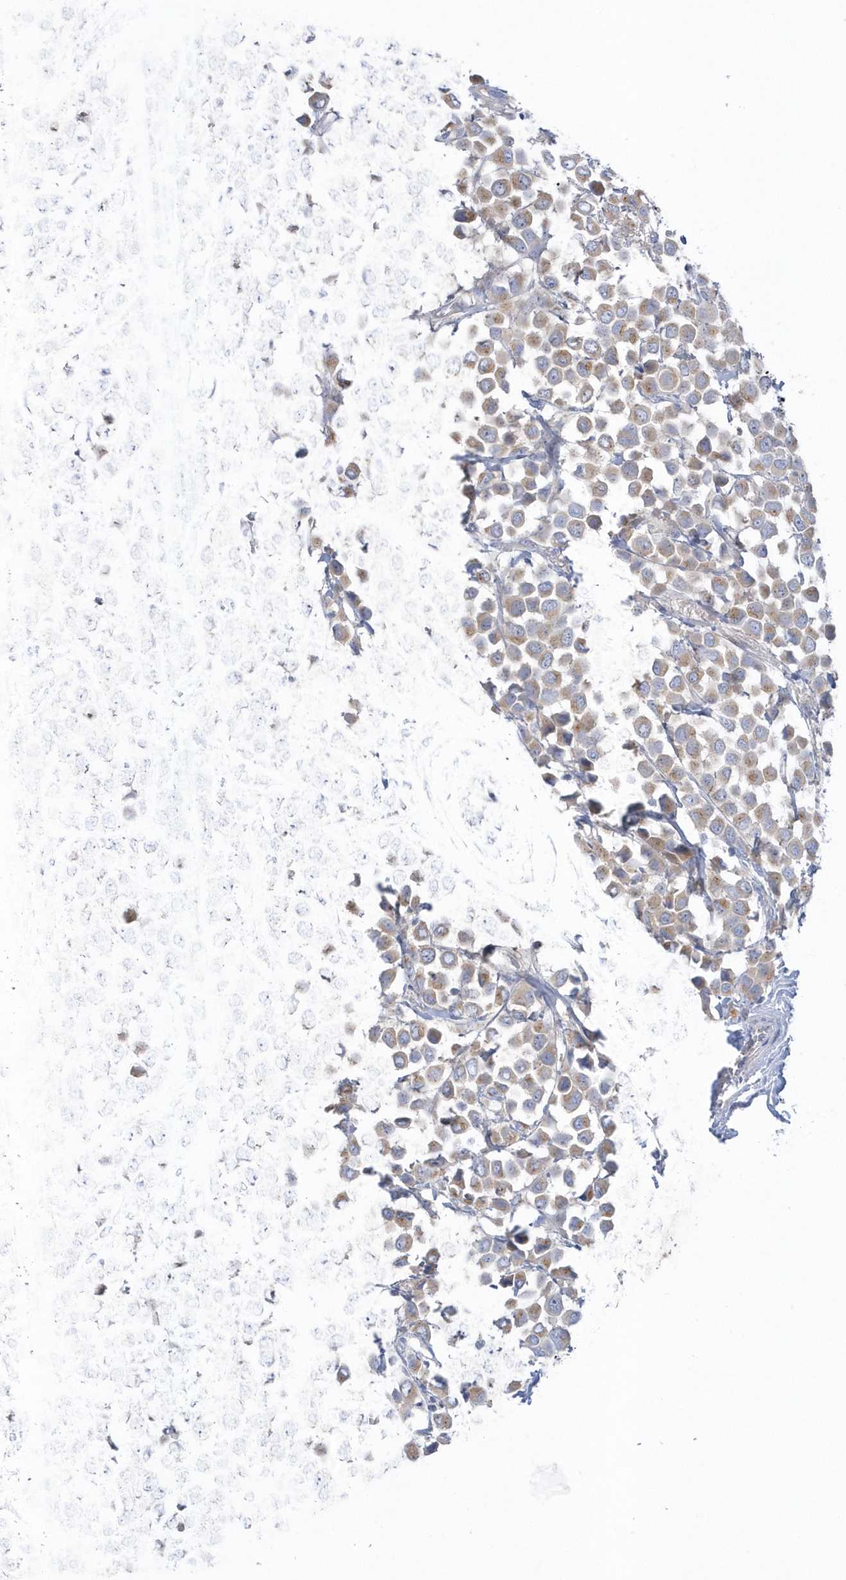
{"staining": {"intensity": "moderate", "quantity": ">75%", "location": "cytoplasmic/membranous"}, "tissue": "breast cancer", "cell_type": "Tumor cells", "image_type": "cancer", "snomed": [{"axis": "morphology", "description": "Duct carcinoma"}, {"axis": "topography", "description": "Breast"}], "caption": "Protein staining of invasive ductal carcinoma (breast) tissue reveals moderate cytoplasmic/membranous staining in about >75% of tumor cells. (DAB IHC with brightfield microscopy, high magnification).", "gene": "SEMA3D", "patient": {"sex": "female", "age": 61}}